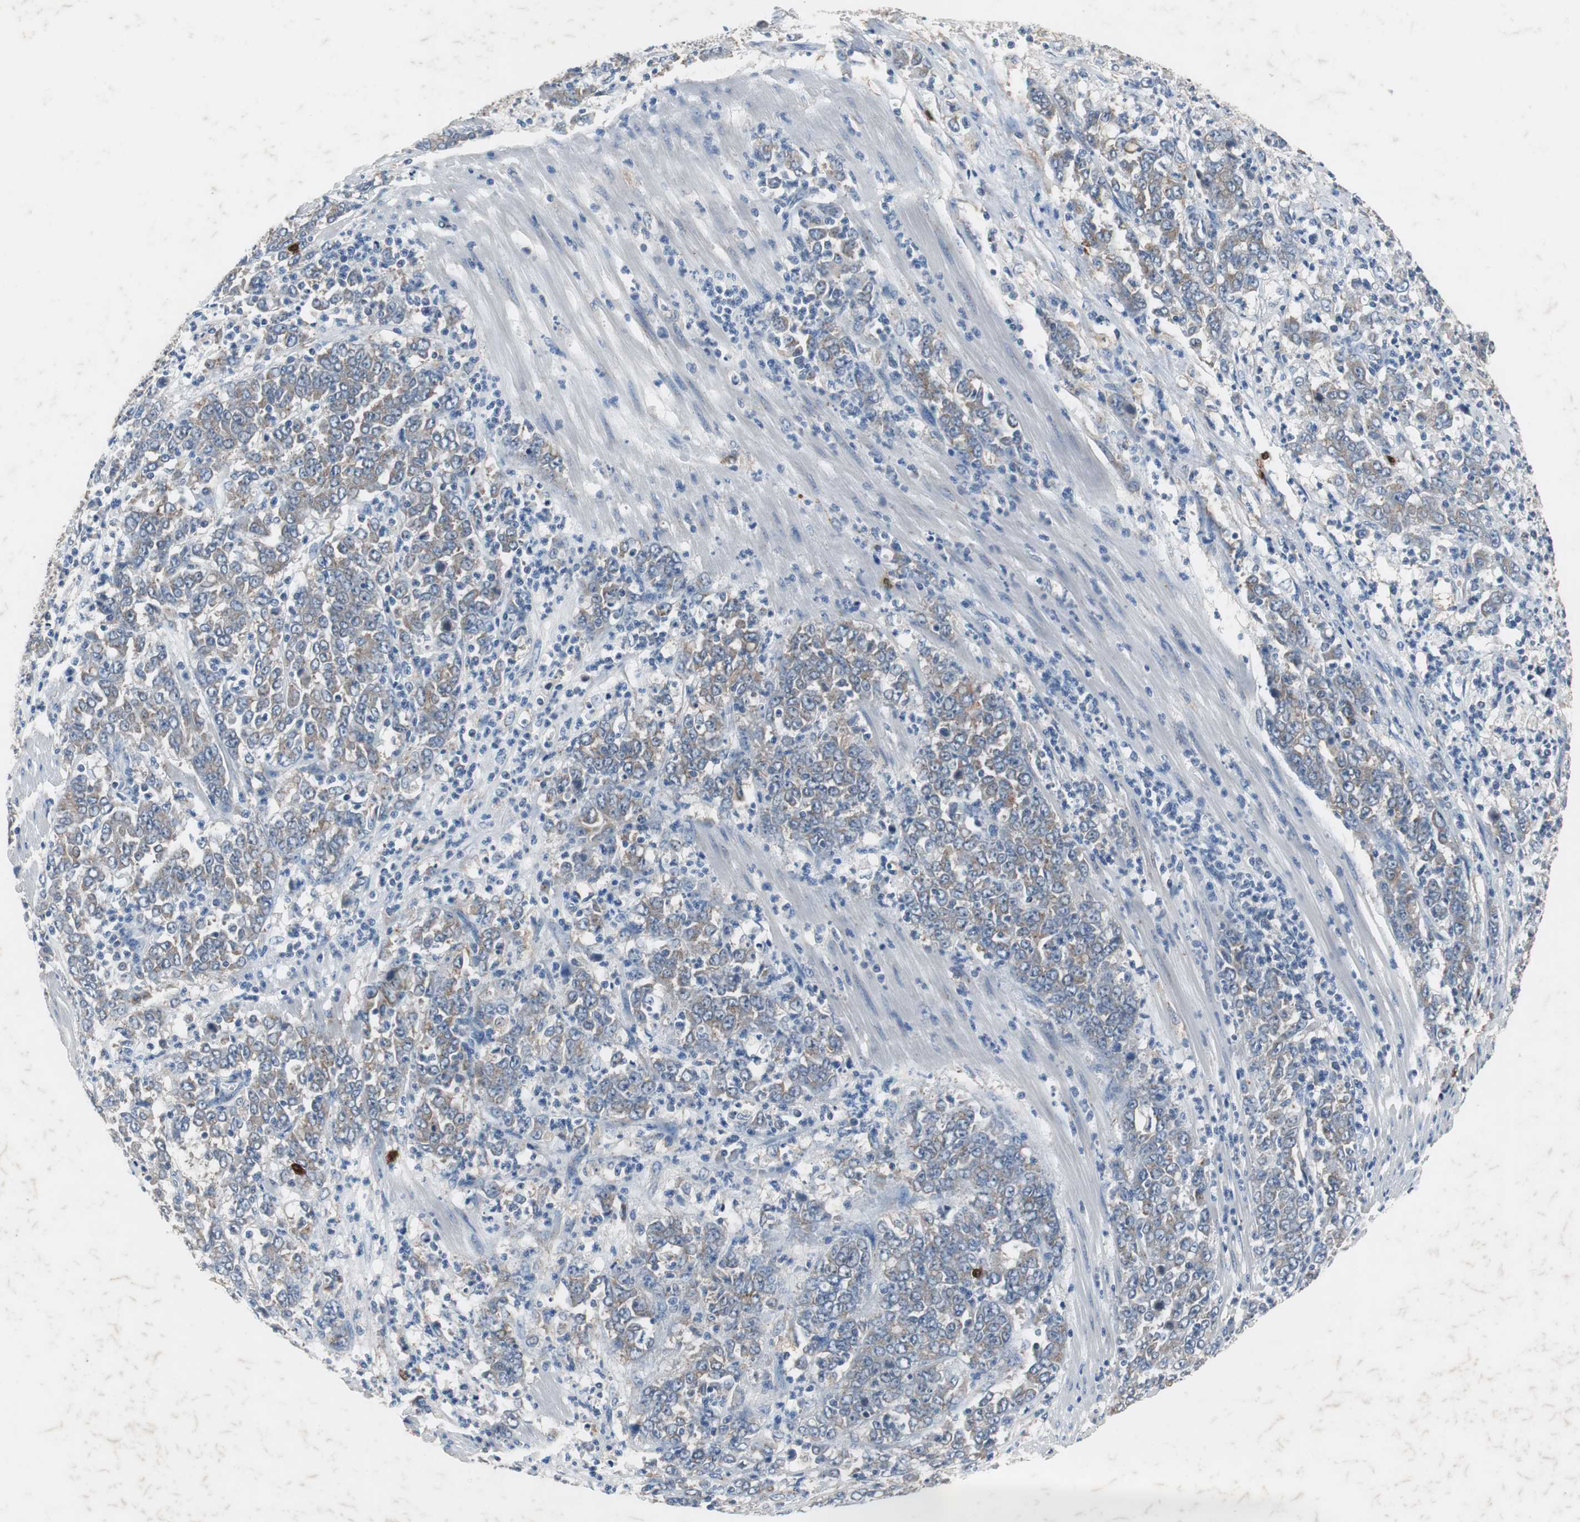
{"staining": {"intensity": "weak", "quantity": "25%-75%", "location": "cytoplasmic/membranous"}, "tissue": "stomach cancer", "cell_type": "Tumor cells", "image_type": "cancer", "snomed": [{"axis": "morphology", "description": "Adenocarcinoma, NOS"}, {"axis": "topography", "description": "Stomach, lower"}], "caption": "Brown immunohistochemical staining in human stomach cancer (adenocarcinoma) reveals weak cytoplasmic/membranous staining in approximately 25%-75% of tumor cells.", "gene": "CALB2", "patient": {"sex": "female", "age": 71}}